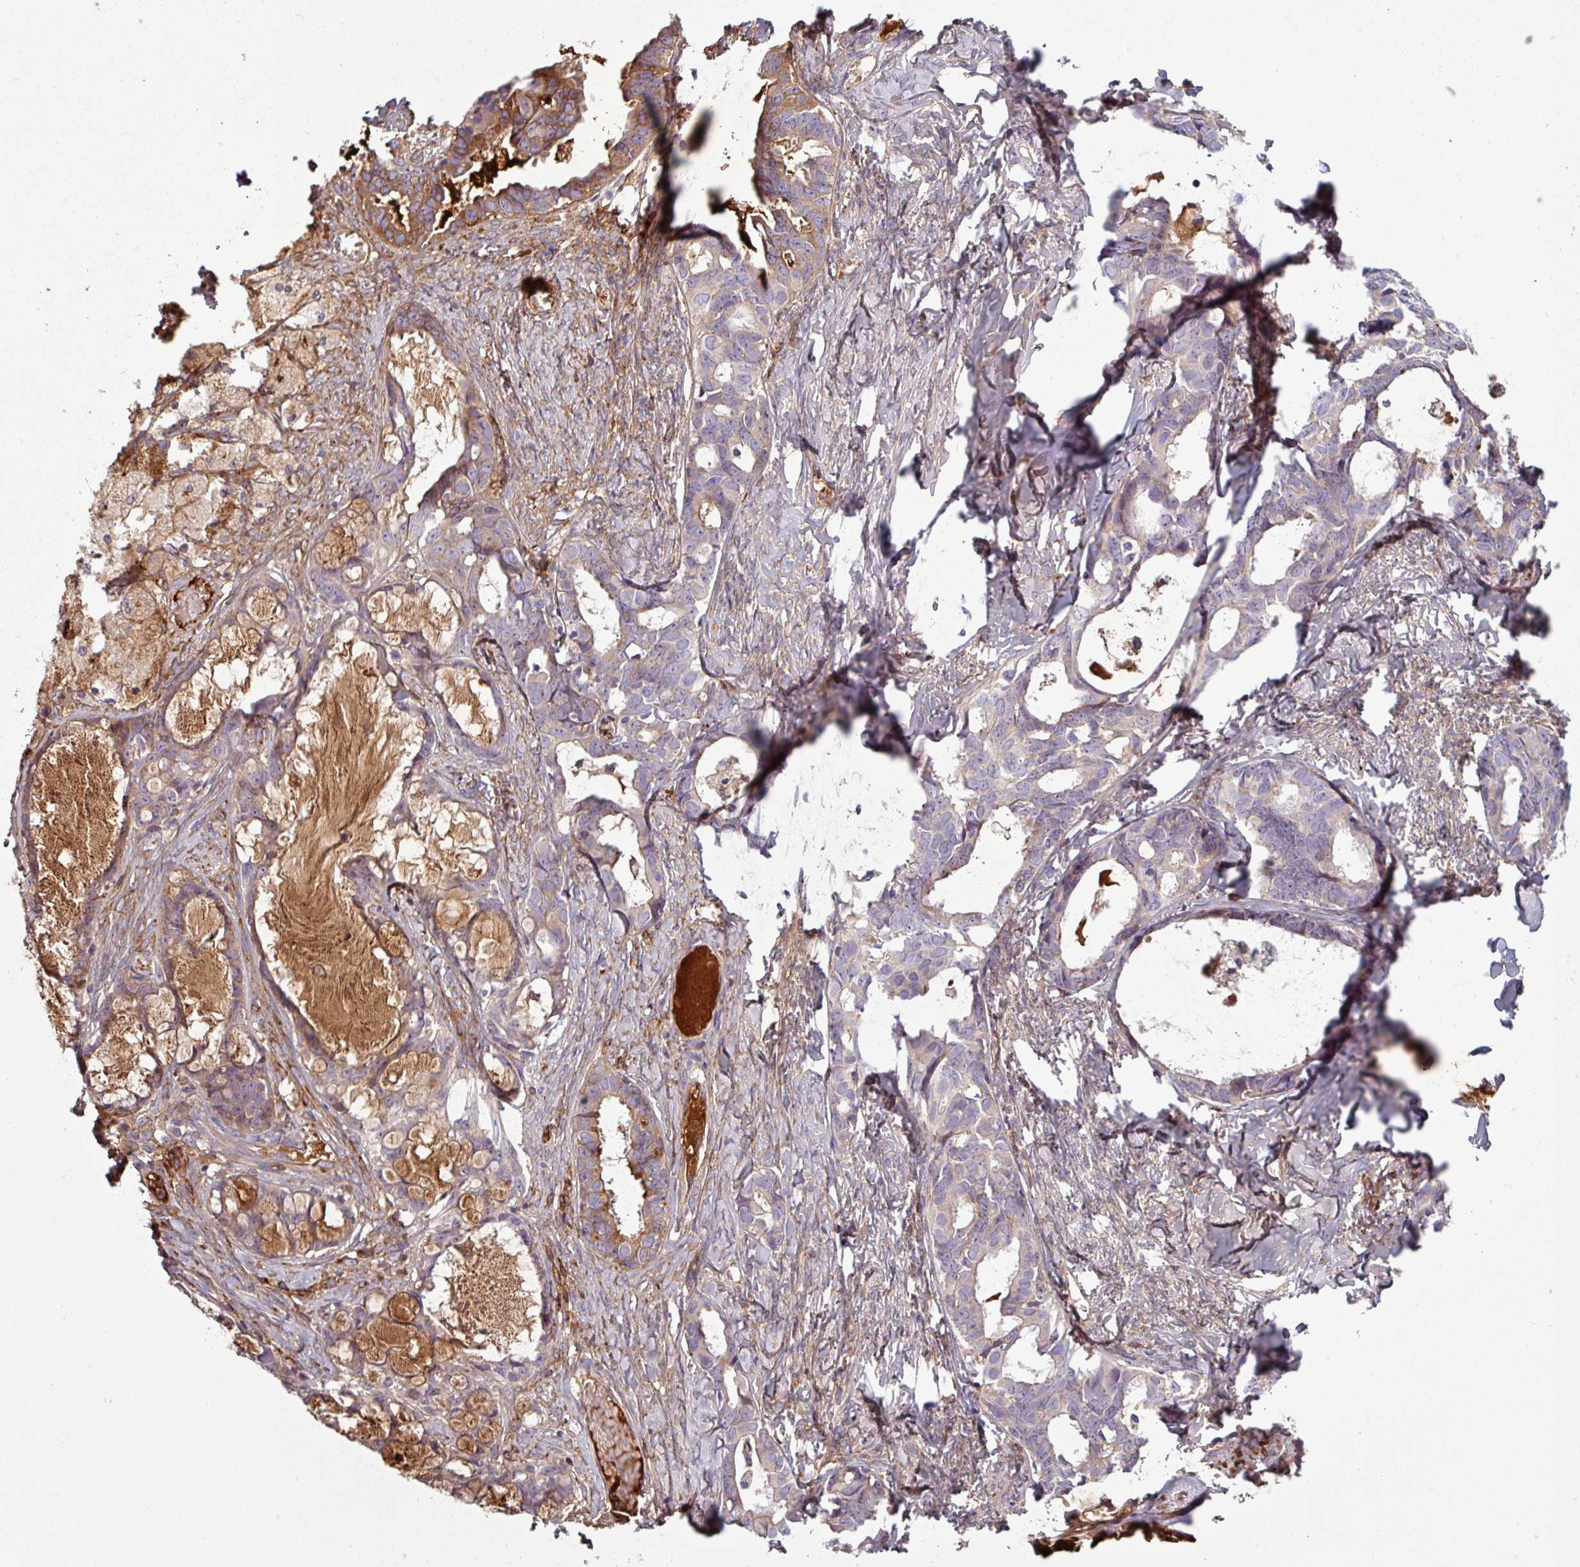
{"staining": {"intensity": "moderate", "quantity": "25%-75%", "location": "cytoplasmic/membranous"}, "tissue": "ovarian cancer", "cell_type": "Tumor cells", "image_type": "cancer", "snomed": [{"axis": "morphology", "description": "Cystadenocarcinoma, serous, NOS"}, {"axis": "topography", "description": "Ovary"}], "caption": "The micrograph exhibits a brown stain indicating the presence of a protein in the cytoplasmic/membranous of tumor cells in ovarian serous cystadenocarcinoma. (DAB (3,3'-diaminobenzidine) = brown stain, brightfield microscopy at high magnification).", "gene": "C4B", "patient": {"sex": "female", "age": 69}}